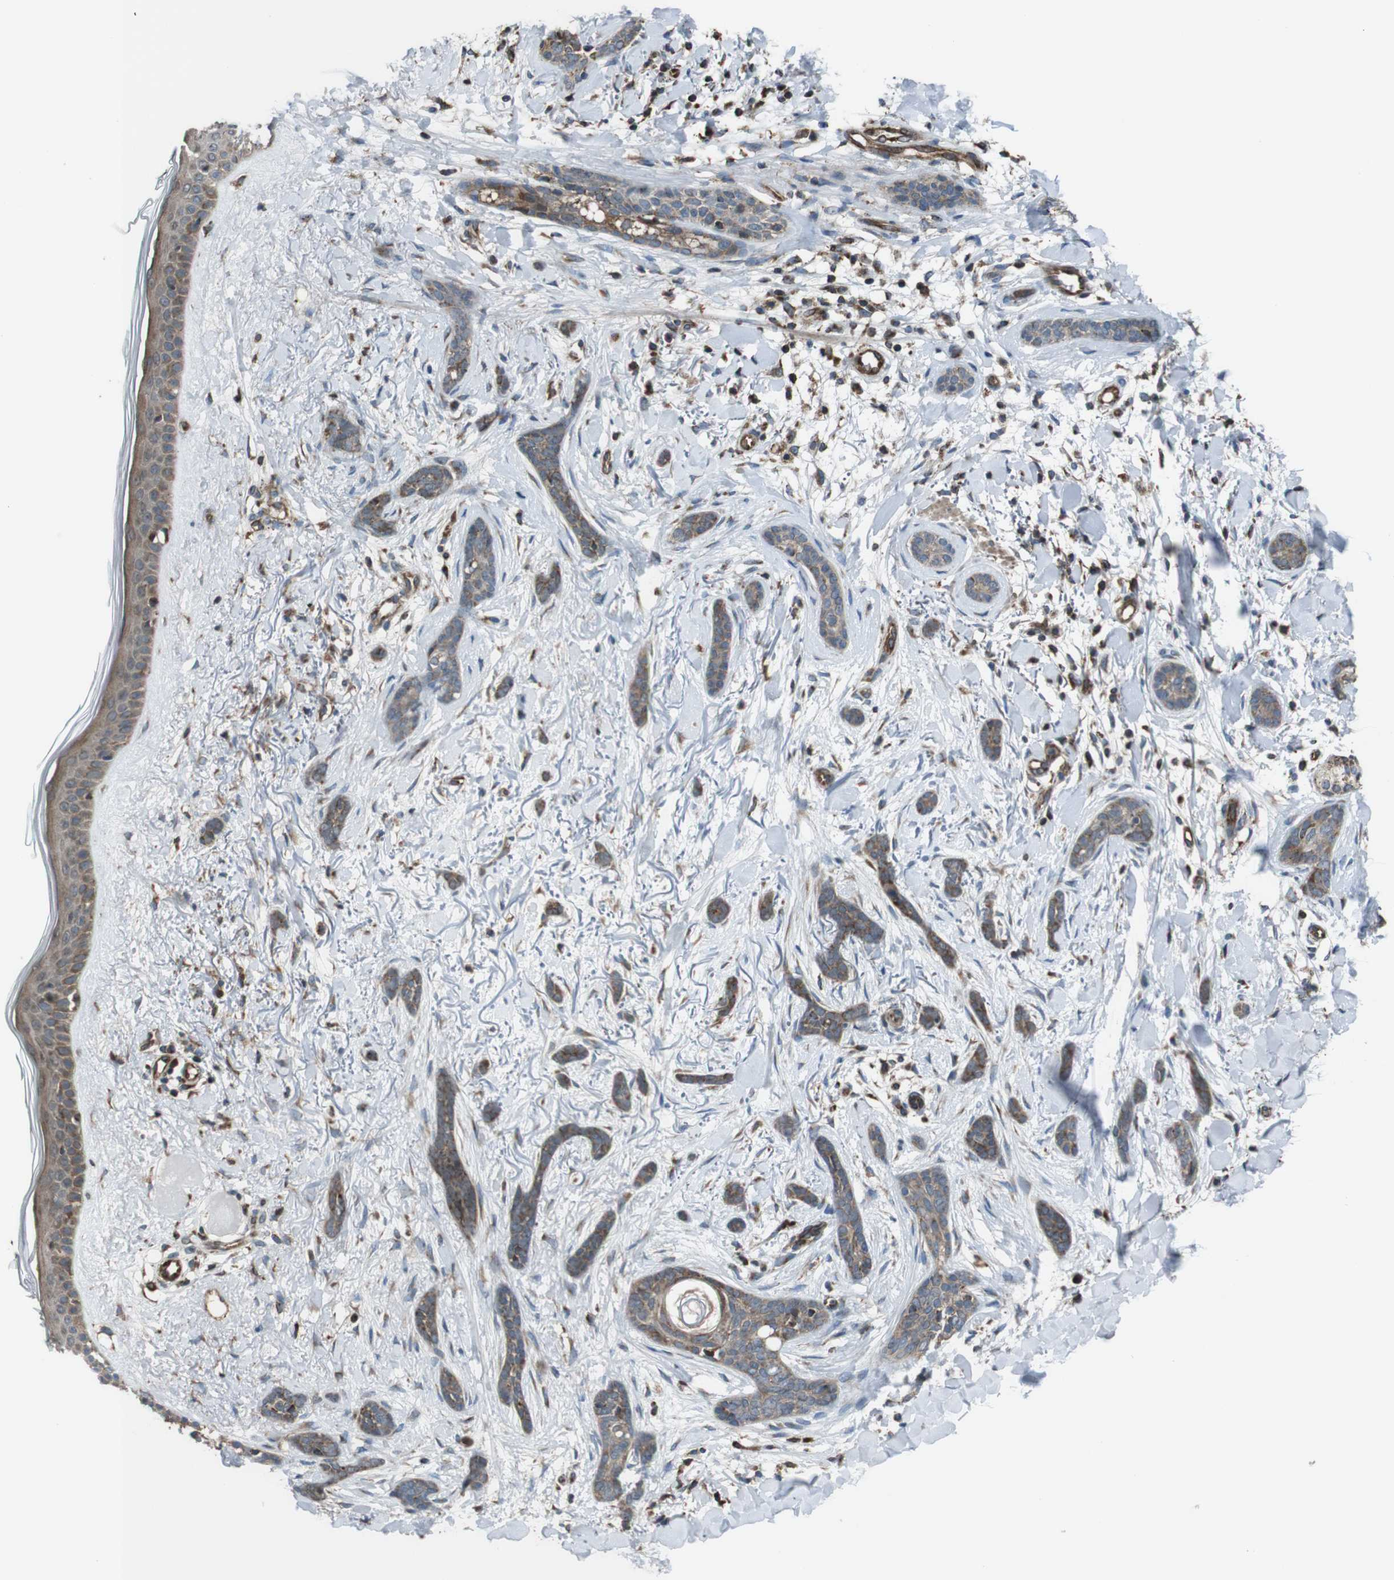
{"staining": {"intensity": "moderate", "quantity": ">75%", "location": "cytoplasmic/membranous"}, "tissue": "skin cancer", "cell_type": "Tumor cells", "image_type": "cancer", "snomed": [{"axis": "morphology", "description": "Basal cell carcinoma"}, {"axis": "morphology", "description": "Adnexal tumor, benign"}, {"axis": "topography", "description": "Skin"}], "caption": "Immunohistochemistry (IHC) histopathology image of neoplastic tissue: skin cancer (benign adnexal tumor) stained using IHC displays medium levels of moderate protein expression localized specifically in the cytoplasmic/membranous of tumor cells, appearing as a cytoplasmic/membranous brown color.", "gene": "GIMAP8", "patient": {"sex": "female", "age": 42}}